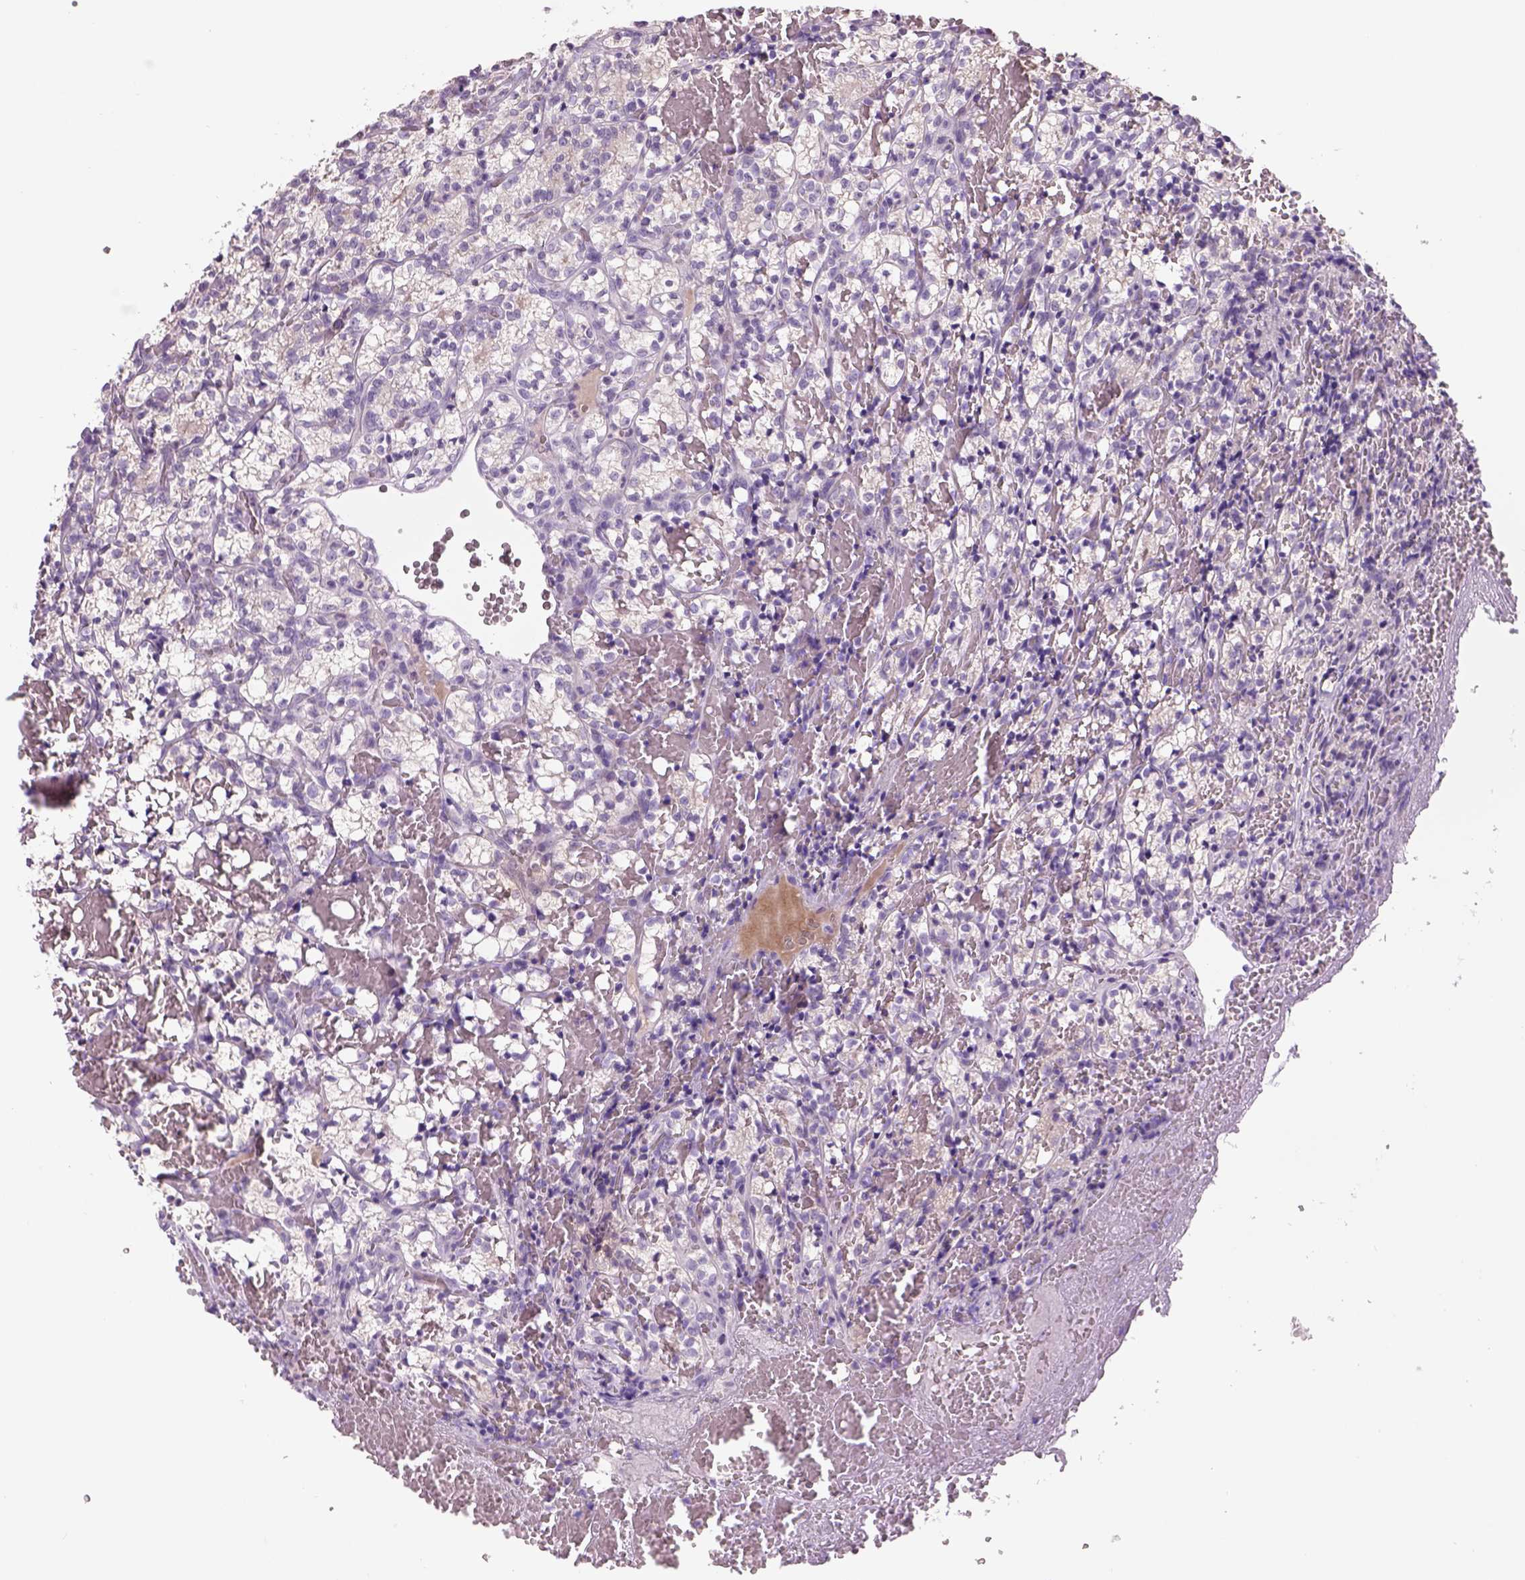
{"staining": {"intensity": "negative", "quantity": "none", "location": "none"}, "tissue": "renal cancer", "cell_type": "Tumor cells", "image_type": "cancer", "snomed": [{"axis": "morphology", "description": "Adenocarcinoma, NOS"}, {"axis": "topography", "description": "Kidney"}], "caption": "High power microscopy photomicrograph of an IHC photomicrograph of renal cancer (adenocarcinoma), revealing no significant staining in tumor cells.", "gene": "DBH", "patient": {"sex": "female", "age": 69}}